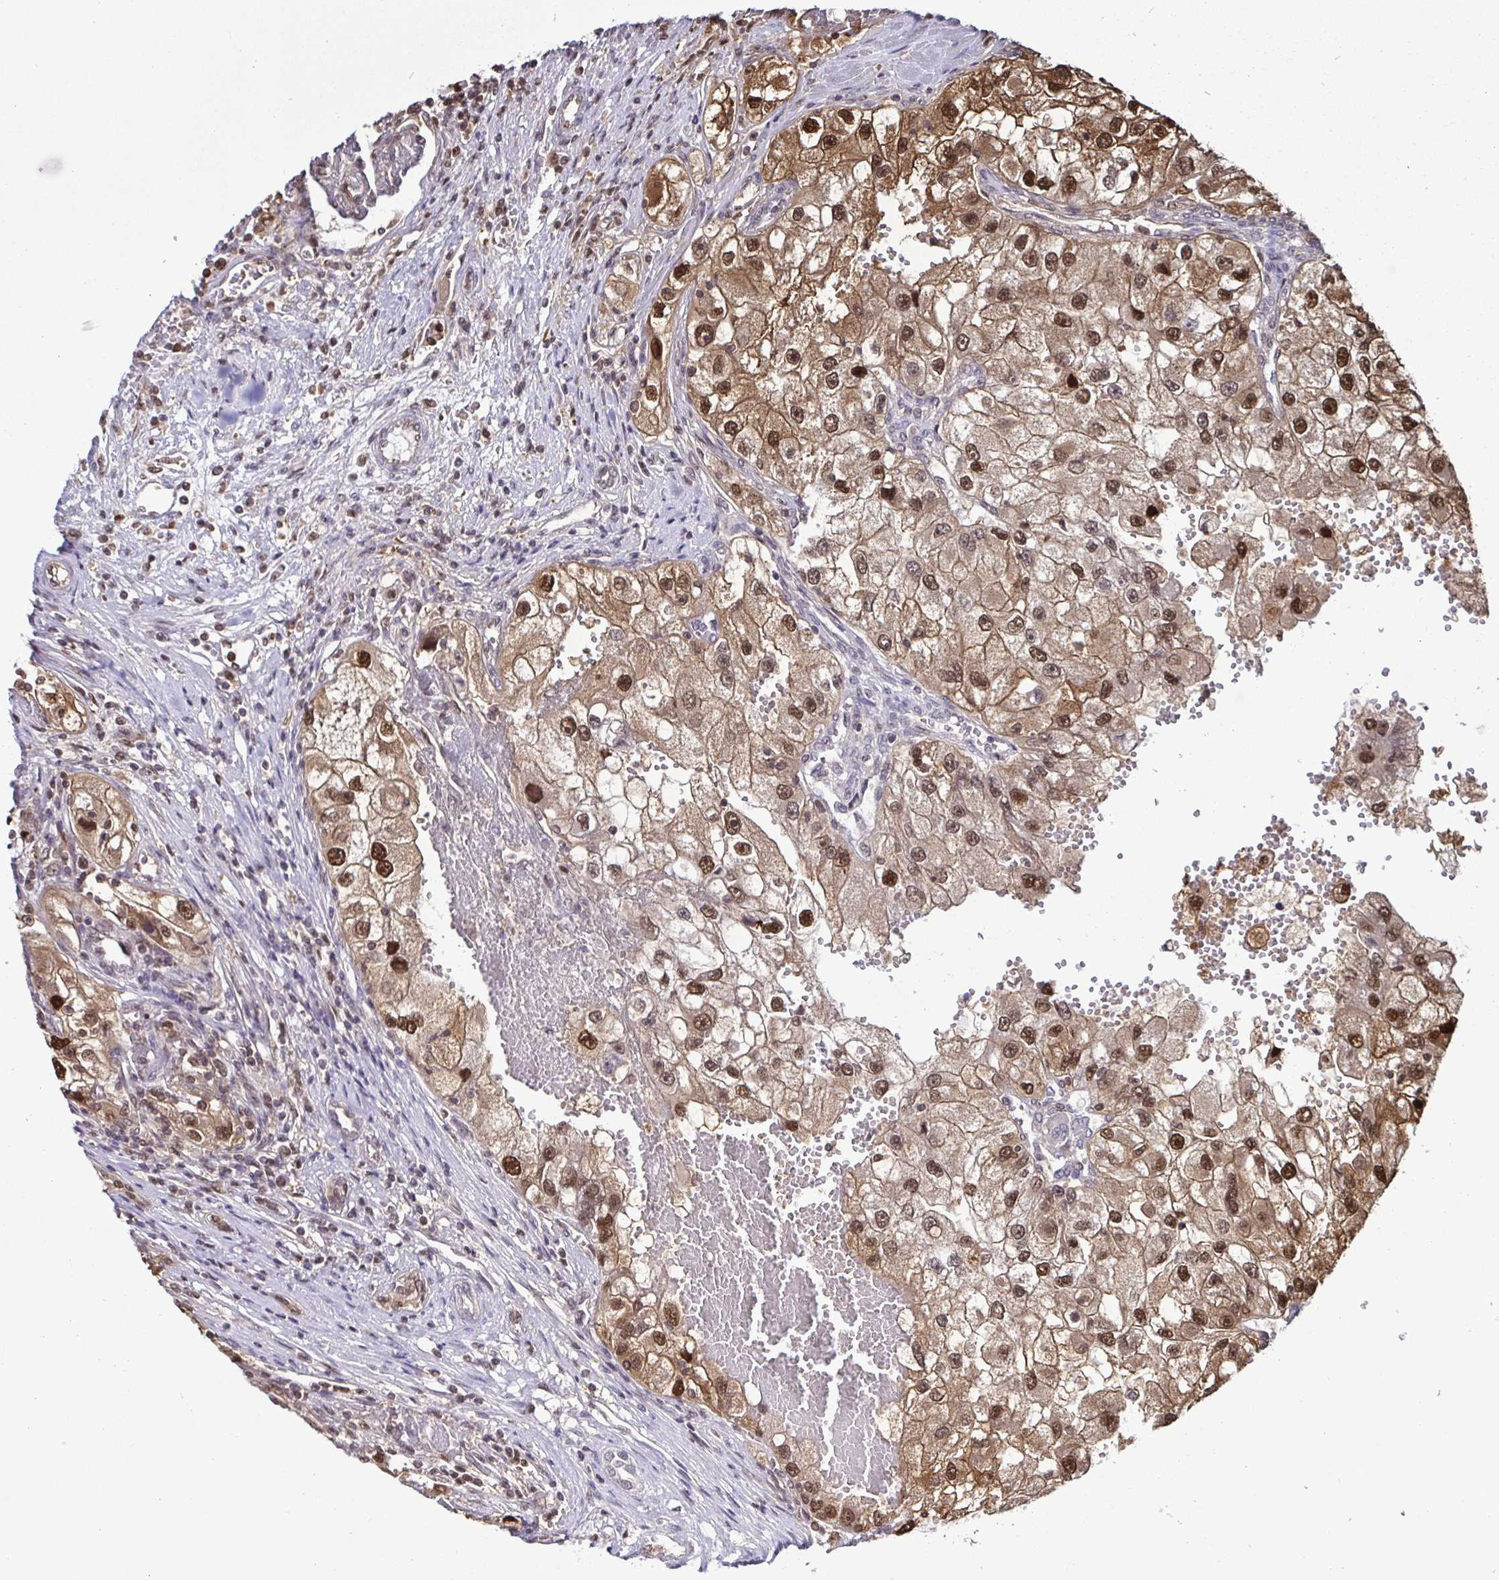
{"staining": {"intensity": "strong", "quantity": ">75%", "location": "cytoplasmic/membranous,nuclear"}, "tissue": "renal cancer", "cell_type": "Tumor cells", "image_type": "cancer", "snomed": [{"axis": "morphology", "description": "Adenocarcinoma, NOS"}, {"axis": "topography", "description": "Kidney"}], "caption": "Renal cancer was stained to show a protein in brown. There is high levels of strong cytoplasmic/membranous and nuclear positivity in approximately >75% of tumor cells. (brown staining indicates protein expression, while blue staining denotes nuclei).", "gene": "PSMB9", "patient": {"sex": "male", "age": 63}}